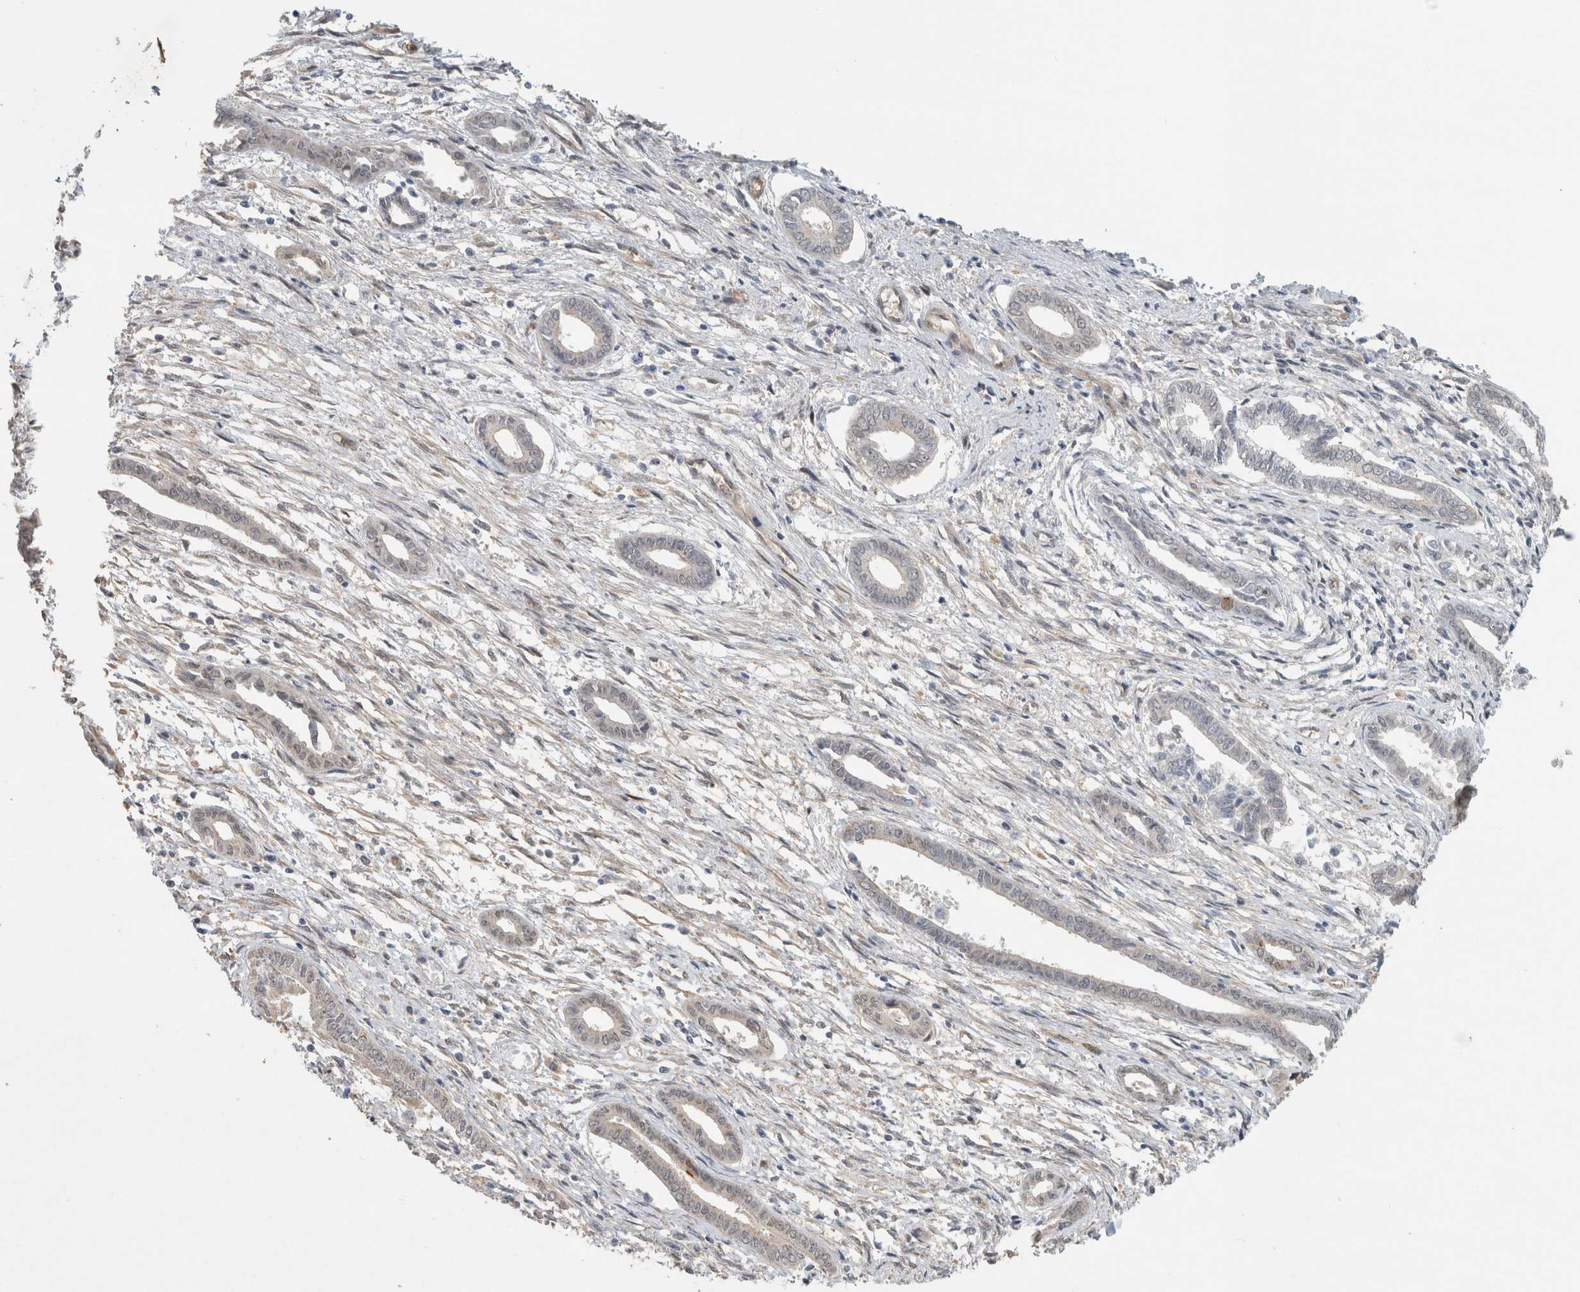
{"staining": {"intensity": "weak", "quantity": "<25%", "location": "cytoplasmic/membranous"}, "tissue": "endometrium", "cell_type": "Cells in endometrial stroma", "image_type": "normal", "snomed": [{"axis": "morphology", "description": "Normal tissue, NOS"}, {"axis": "topography", "description": "Endometrium"}], "caption": "Micrograph shows no significant protein positivity in cells in endometrial stroma of unremarkable endometrium.", "gene": "EIF4G3", "patient": {"sex": "female", "age": 56}}